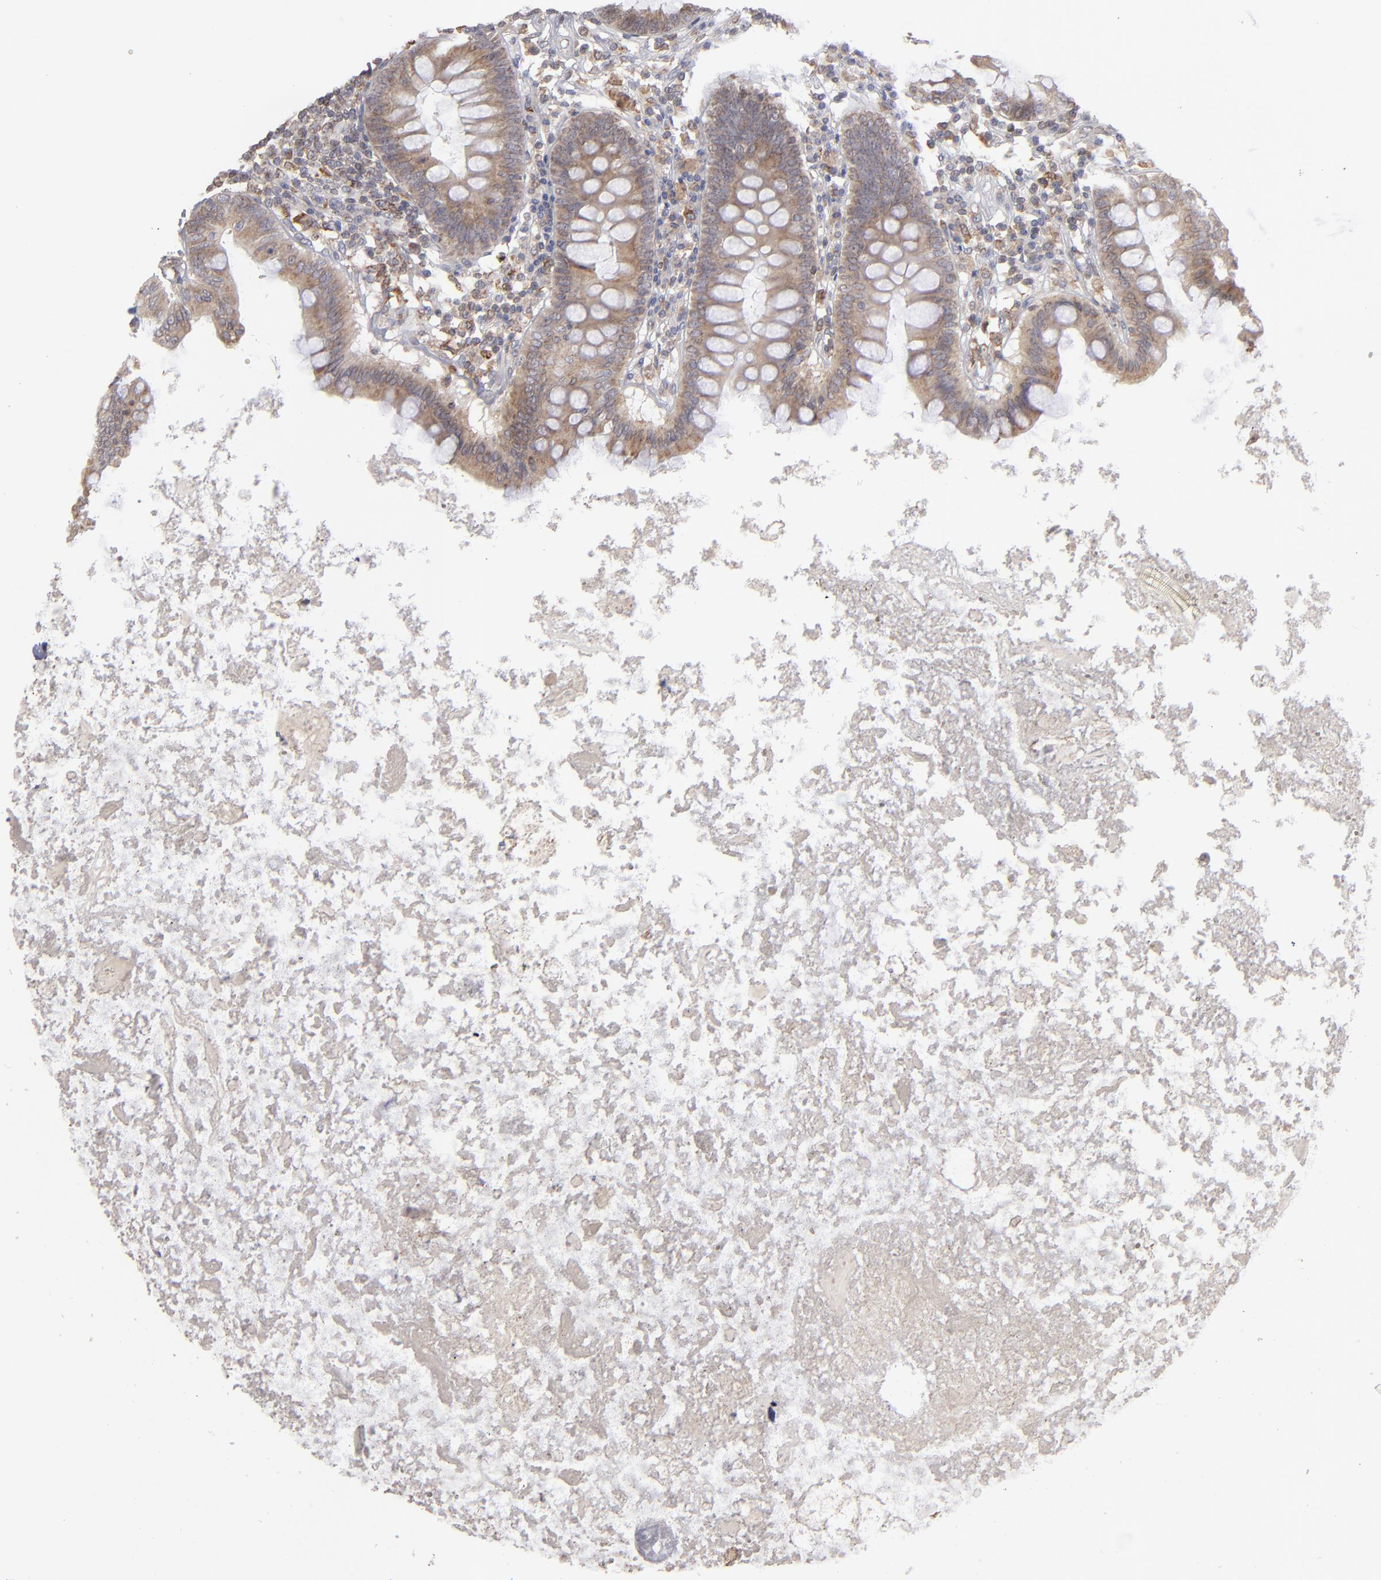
{"staining": {"intensity": "moderate", "quantity": ">75%", "location": "cytoplasmic/membranous"}, "tissue": "appendix", "cell_type": "Glandular cells", "image_type": "normal", "snomed": [{"axis": "morphology", "description": "Normal tissue, NOS"}, {"axis": "topography", "description": "Appendix"}], "caption": "Immunohistochemistry micrograph of benign appendix: appendix stained using immunohistochemistry (IHC) shows medium levels of moderate protein expression localized specifically in the cytoplasmic/membranous of glandular cells, appearing as a cytoplasmic/membranous brown color.", "gene": "TMX1", "patient": {"sex": "female", "age": 82}}